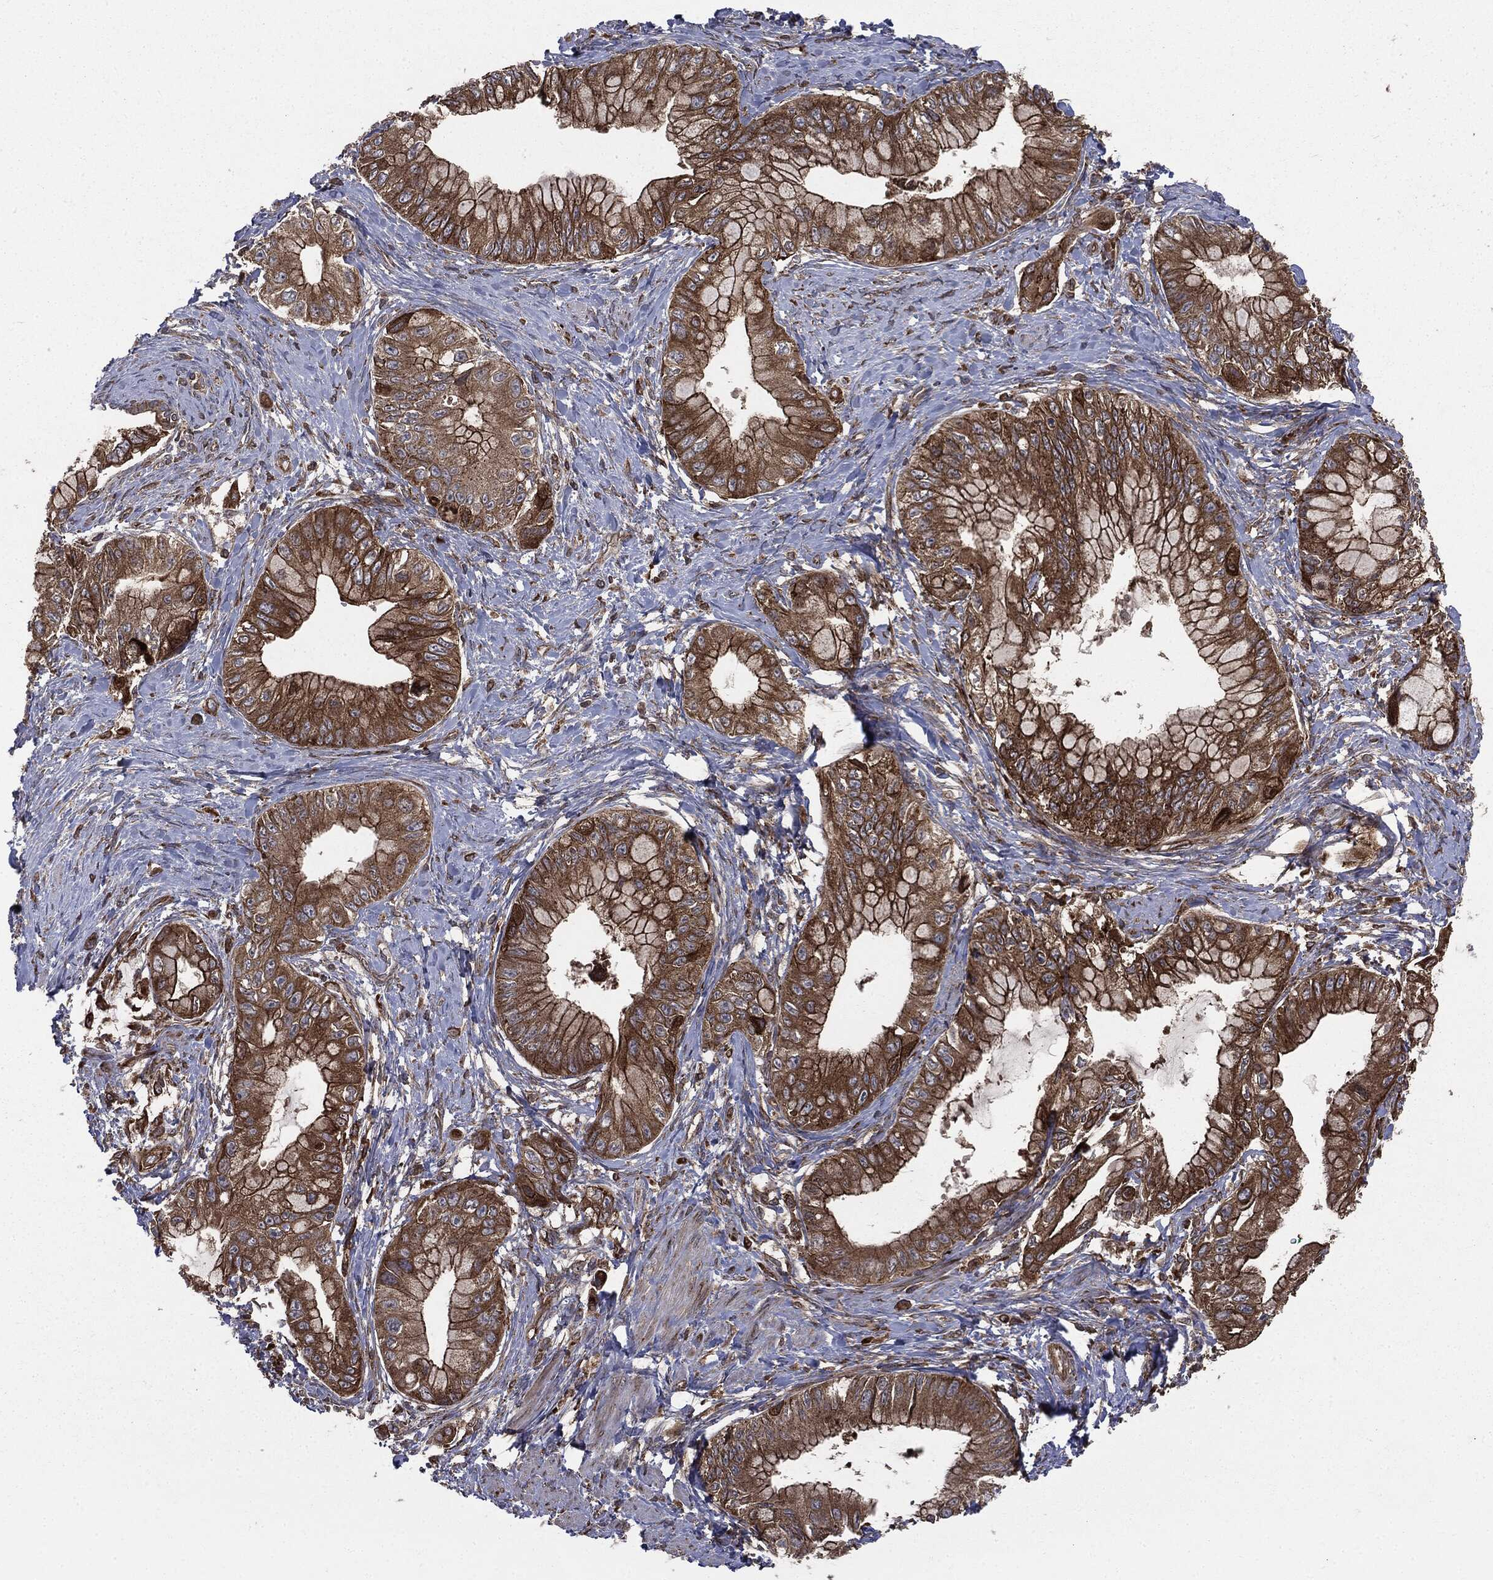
{"staining": {"intensity": "strong", "quantity": ">75%", "location": "cytoplasmic/membranous"}, "tissue": "pancreatic cancer", "cell_type": "Tumor cells", "image_type": "cancer", "snomed": [{"axis": "morphology", "description": "Adenocarcinoma, NOS"}, {"axis": "topography", "description": "Pancreas"}], "caption": "IHC (DAB (3,3'-diaminobenzidine)) staining of human pancreatic adenocarcinoma reveals strong cytoplasmic/membranous protein expression in approximately >75% of tumor cells. (Brightfield microscopy of DAB IHC at high magnification).", "gene": "PLOD3", "patient": {"sex": "male", "age": 48}}